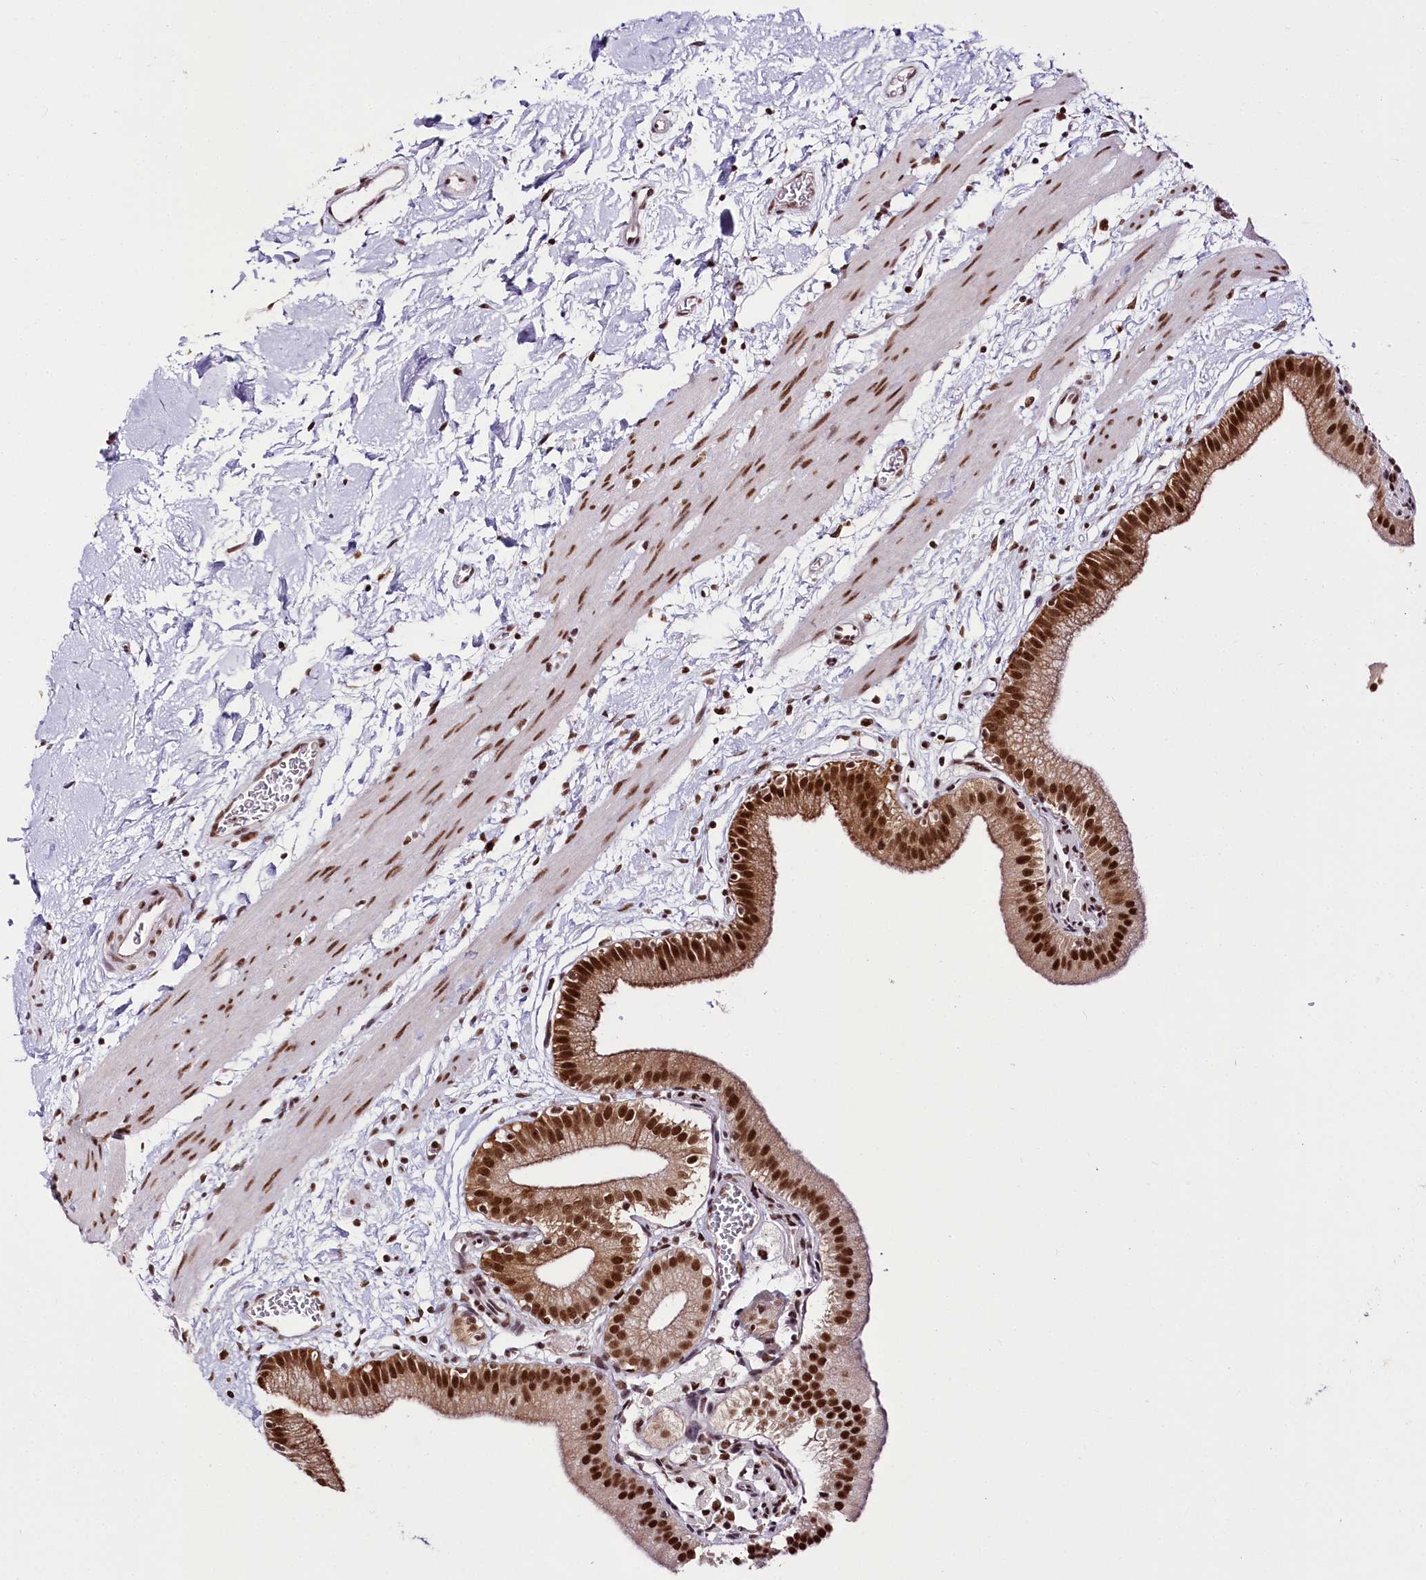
{"staining": {"intensity": "strong", "quantity": ">75%", "location": "cytoplasmic/membranous,nuclear"}, "tissue": "gallbladder", "cell_type": "Glandular cells", "image_type": "normal", "snomed": [{"axis": "morphology", "description": "Normal tissue, NOS"}, {"axis": "topography", "description": "Gallbladder"}], "caption": "Unremarkable gallbladder exhibits strong cytoplasmic/membranous,nuclear staining in about >75% of glandular cells.", "gene": "SMARCE1", "patient": {"sex": "male", "age": 55}}